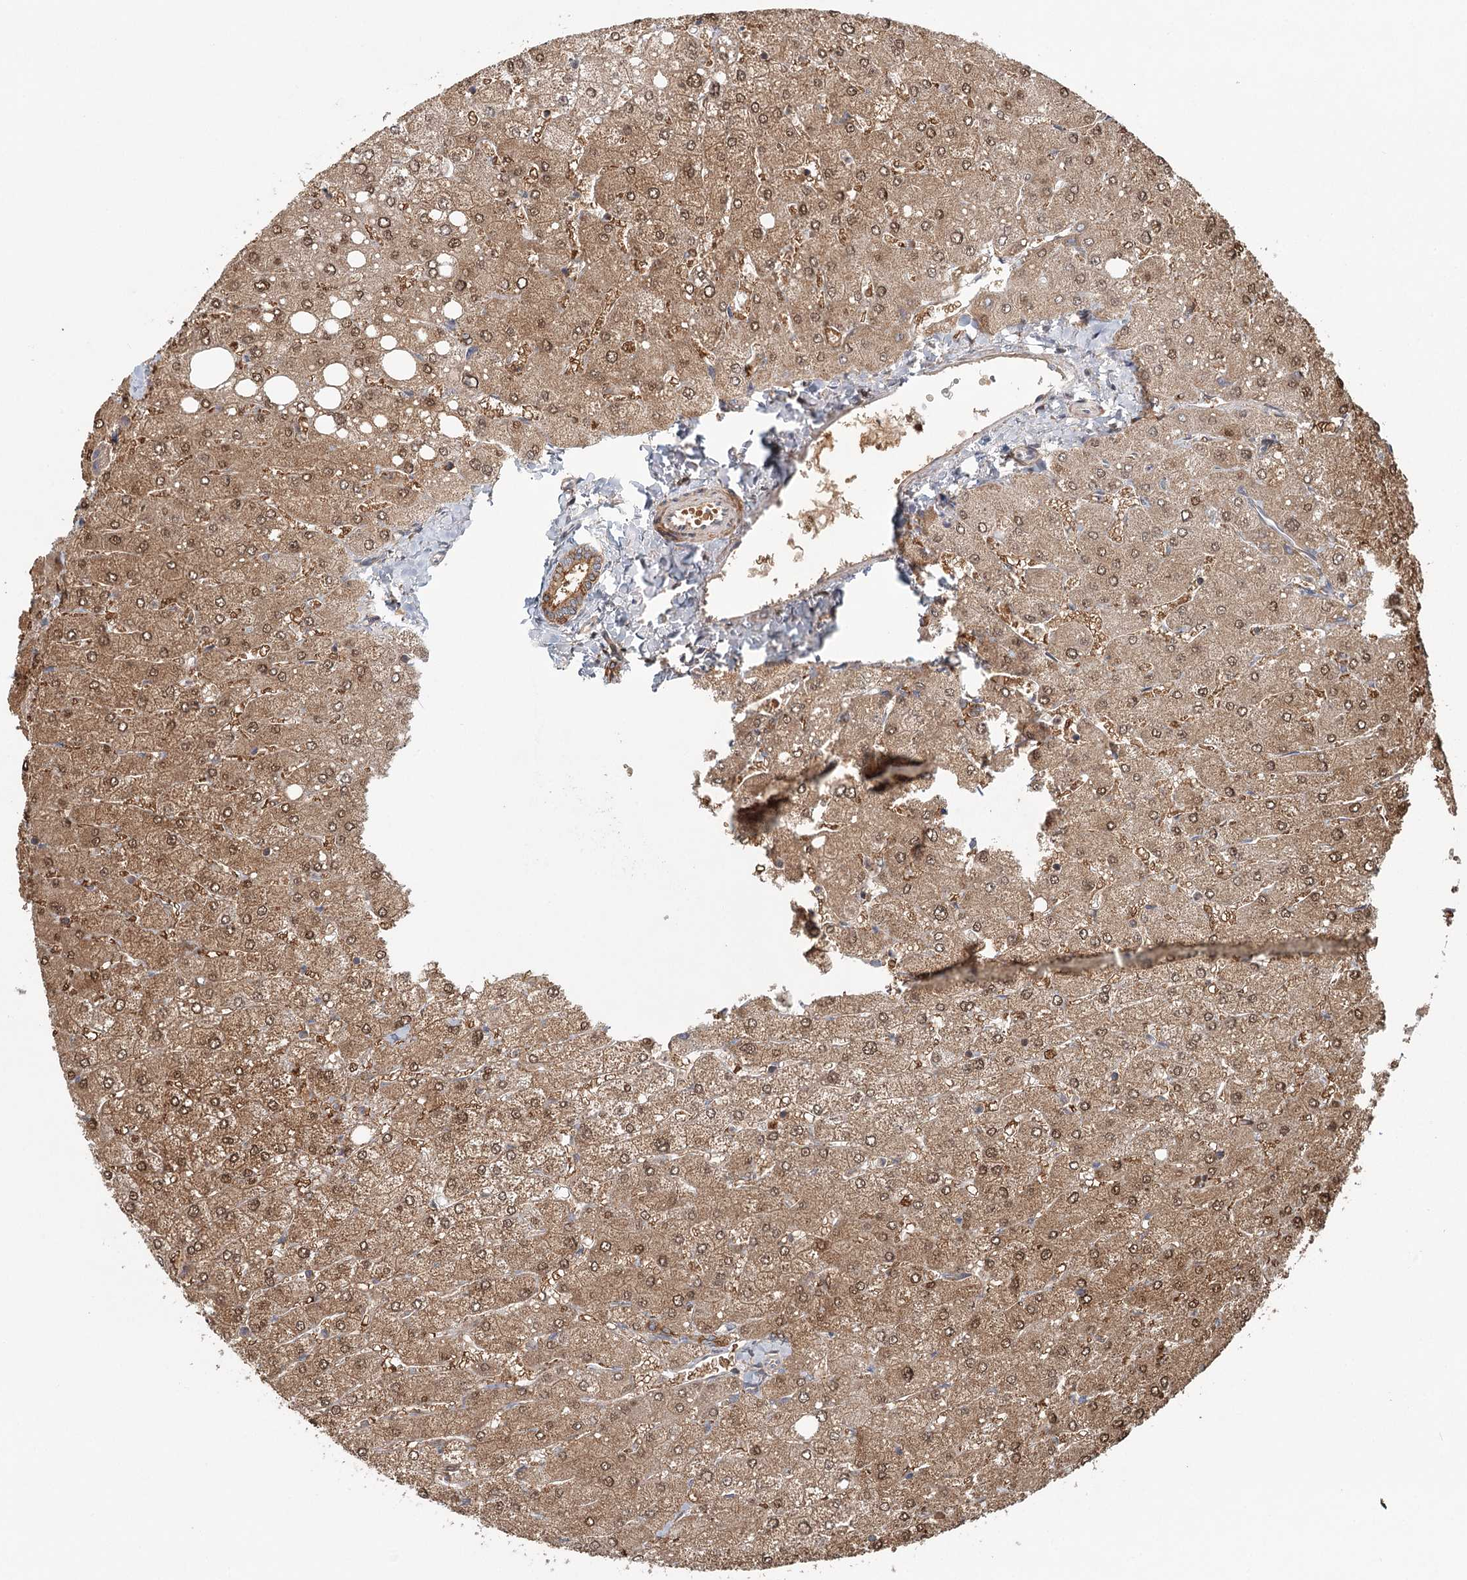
{"staining": {"intensity": "strong", "quantity": ">75%", "location": "cytoplasmic/membranous"}, "tissue": "liver", "cell_type": "Cholangiocytes", "image_type": "normal", "snomed": [{"axis": "morphology", "description": "Normal tissue, NOS"}, {"axis": "topography", "description": "Liver"}], "caption": "The photomicrograph demonstrates immunohistochemical staining of unremarkable liver. There is strong cytoplasmic/membranous positivity is seen in approximately >75% of cholangiocytes. The protein of interest is shown in brown color, while the nuclei are stained blue.", "gene": "ENSG00000273217", "patient": {"sex": "male", "age": 55}}